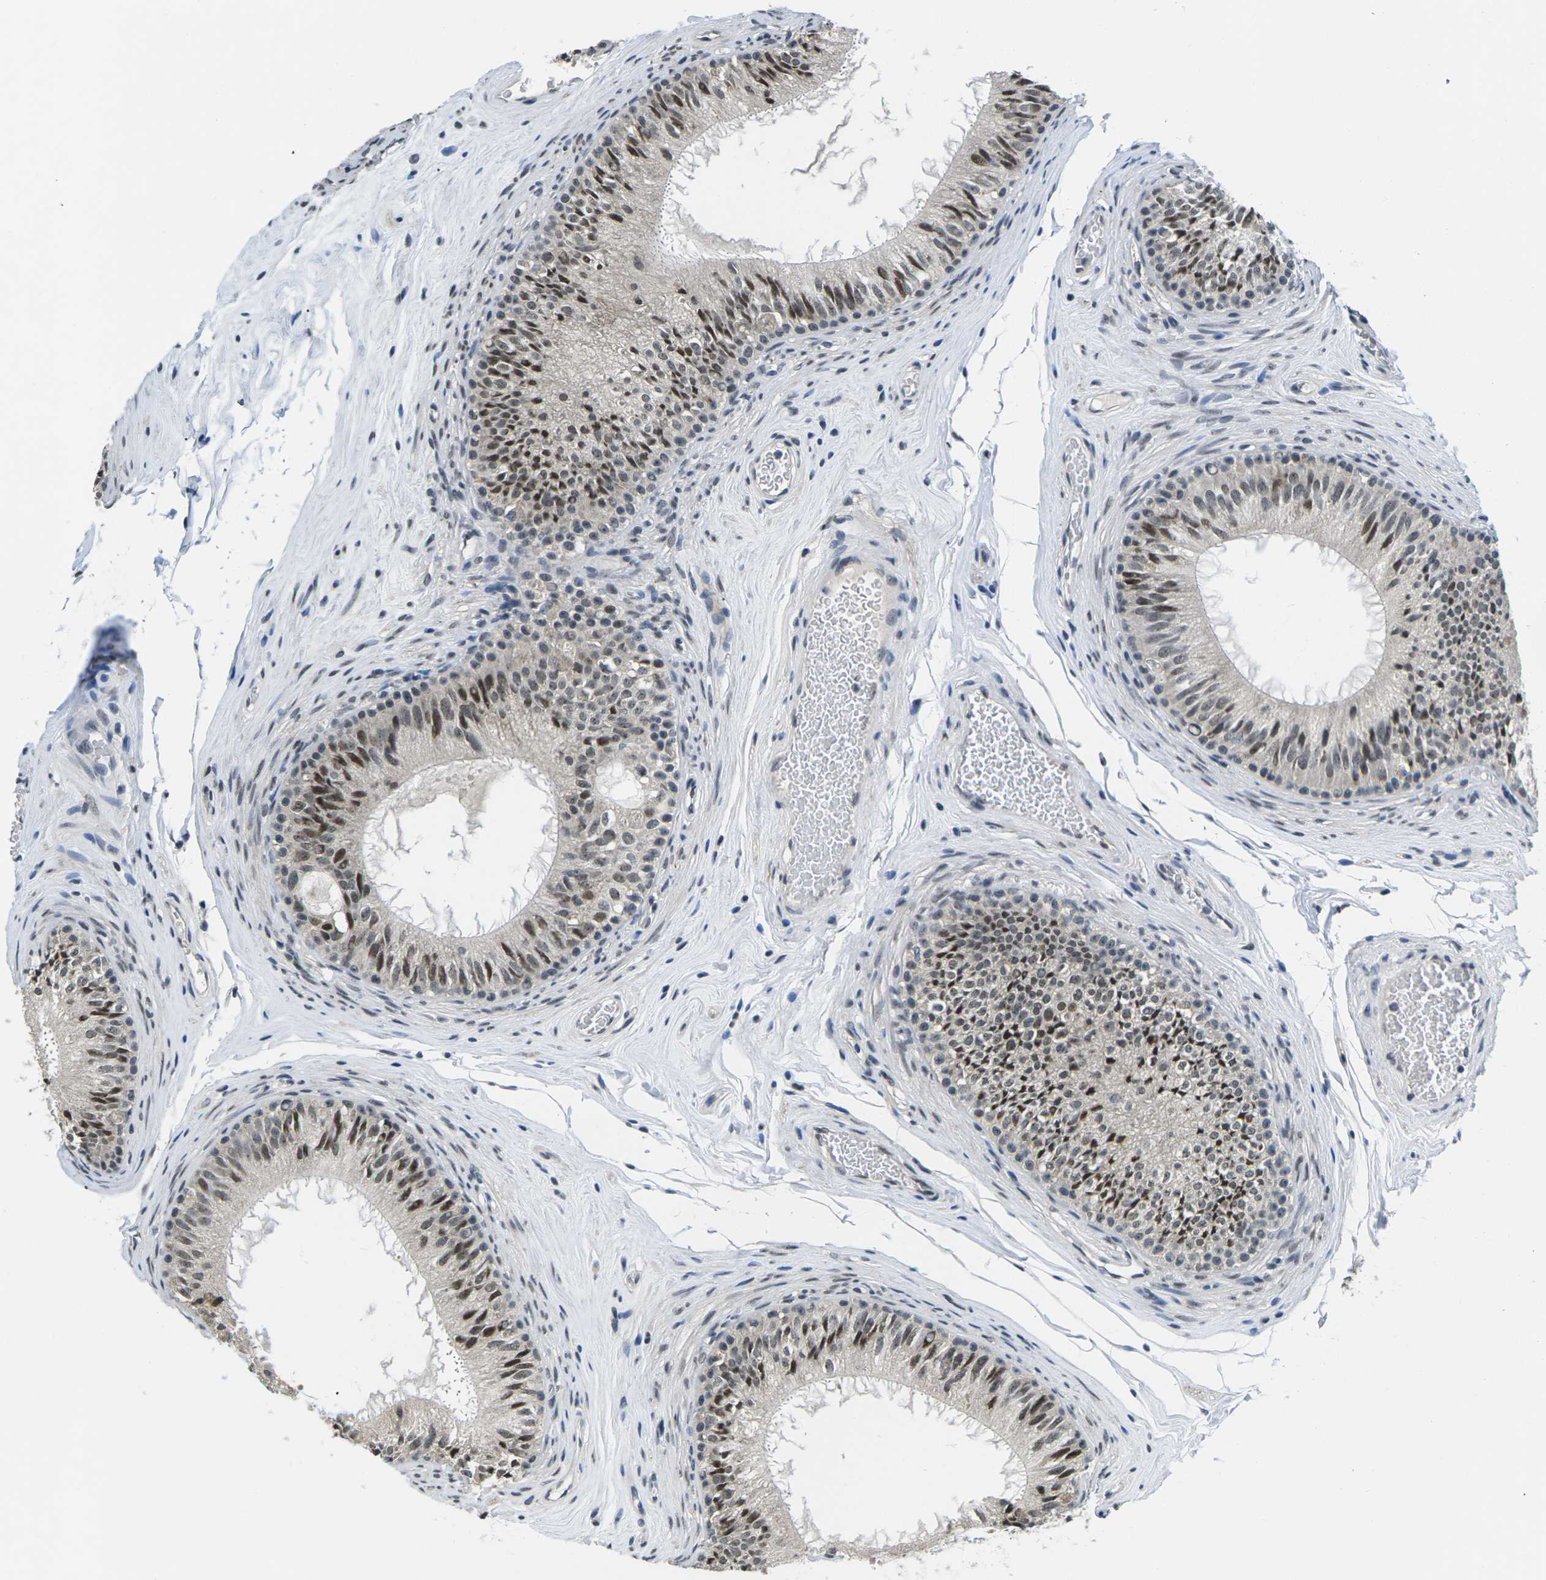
{"staining": {"intensity": "strong", "quantity": ">75%", "location": "nuclear"}, "tissue": "epididymis", "cell_type": "Glandular cells", "image_type": "normal", "snomed": [{"axis": "morphology", "description": "Normal tissue, NOS"}, {"axis": "topography", "description": "Testis"}, {"axis": "topography", "description": "Epididymis"}], "caption": "This micrograph demonstrates normal epididymis stained with immunohistochemistry to label a protein in brown. The nuclear of glandular cells show strong positivity for the protein. Nuclei are counter-stained blue.", "gene": "NSRP1", "patient": {"sex": "male", "age": 36}}